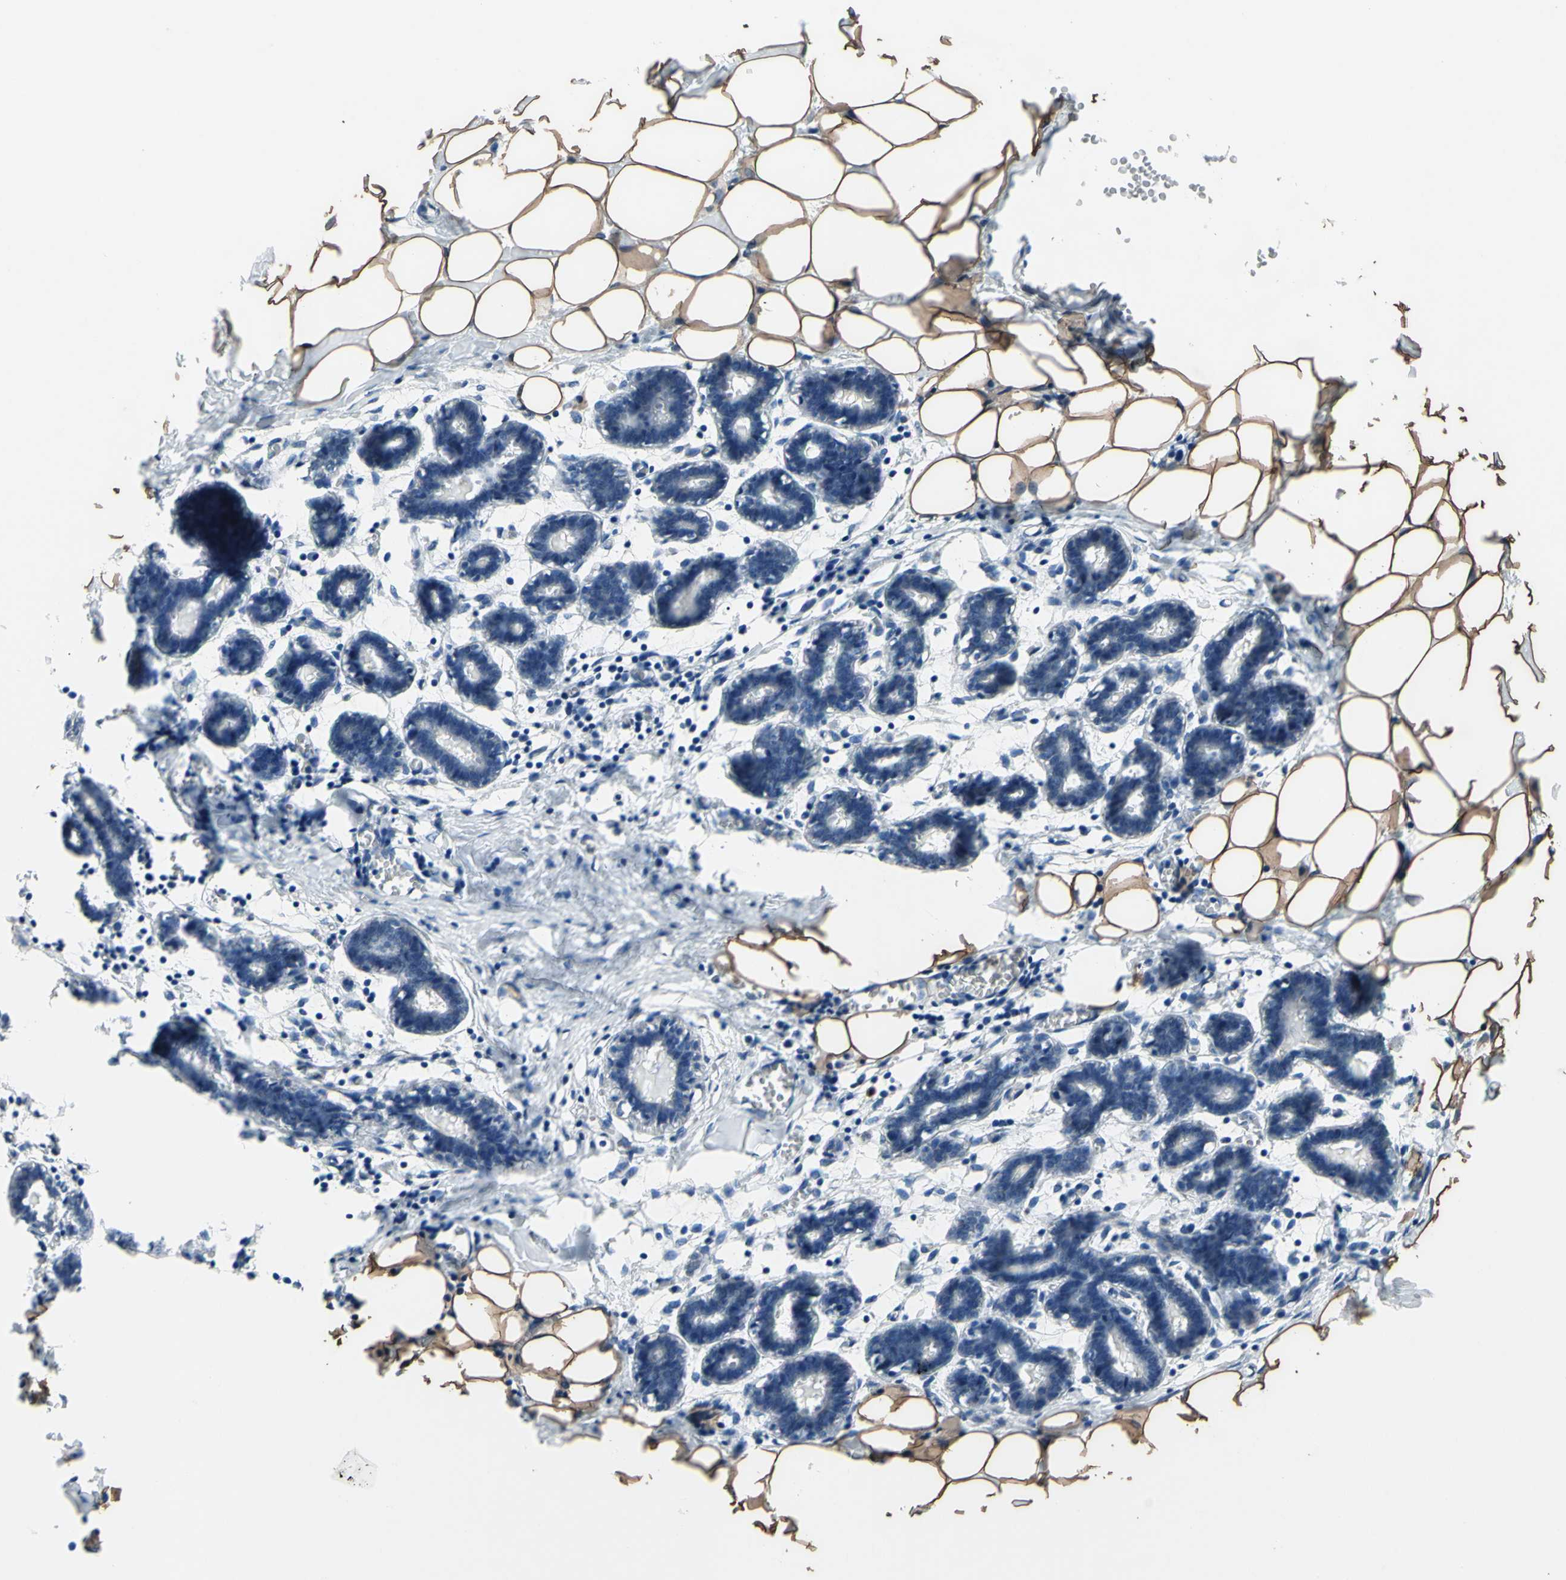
{"staining": {"intensity": "moderate", "quantity": ">75%", "location": "cytoplasmic/membranous"}, "tissue": "breast", "cell_type": "Adipocytes", "image_type": "normal", "snomed": [{"axis": "morphology", "description": "Normal tissue, NOS"}, {"axis": "topography", "description": "Breast"}], "caption": "Protein staining demonstrates moderate cytoplasmic/membranous expression in about >75% of adipocytes in normal breast.", "gene": "GRAMD2B", "patient": {"sex": "female", "age": 27}}